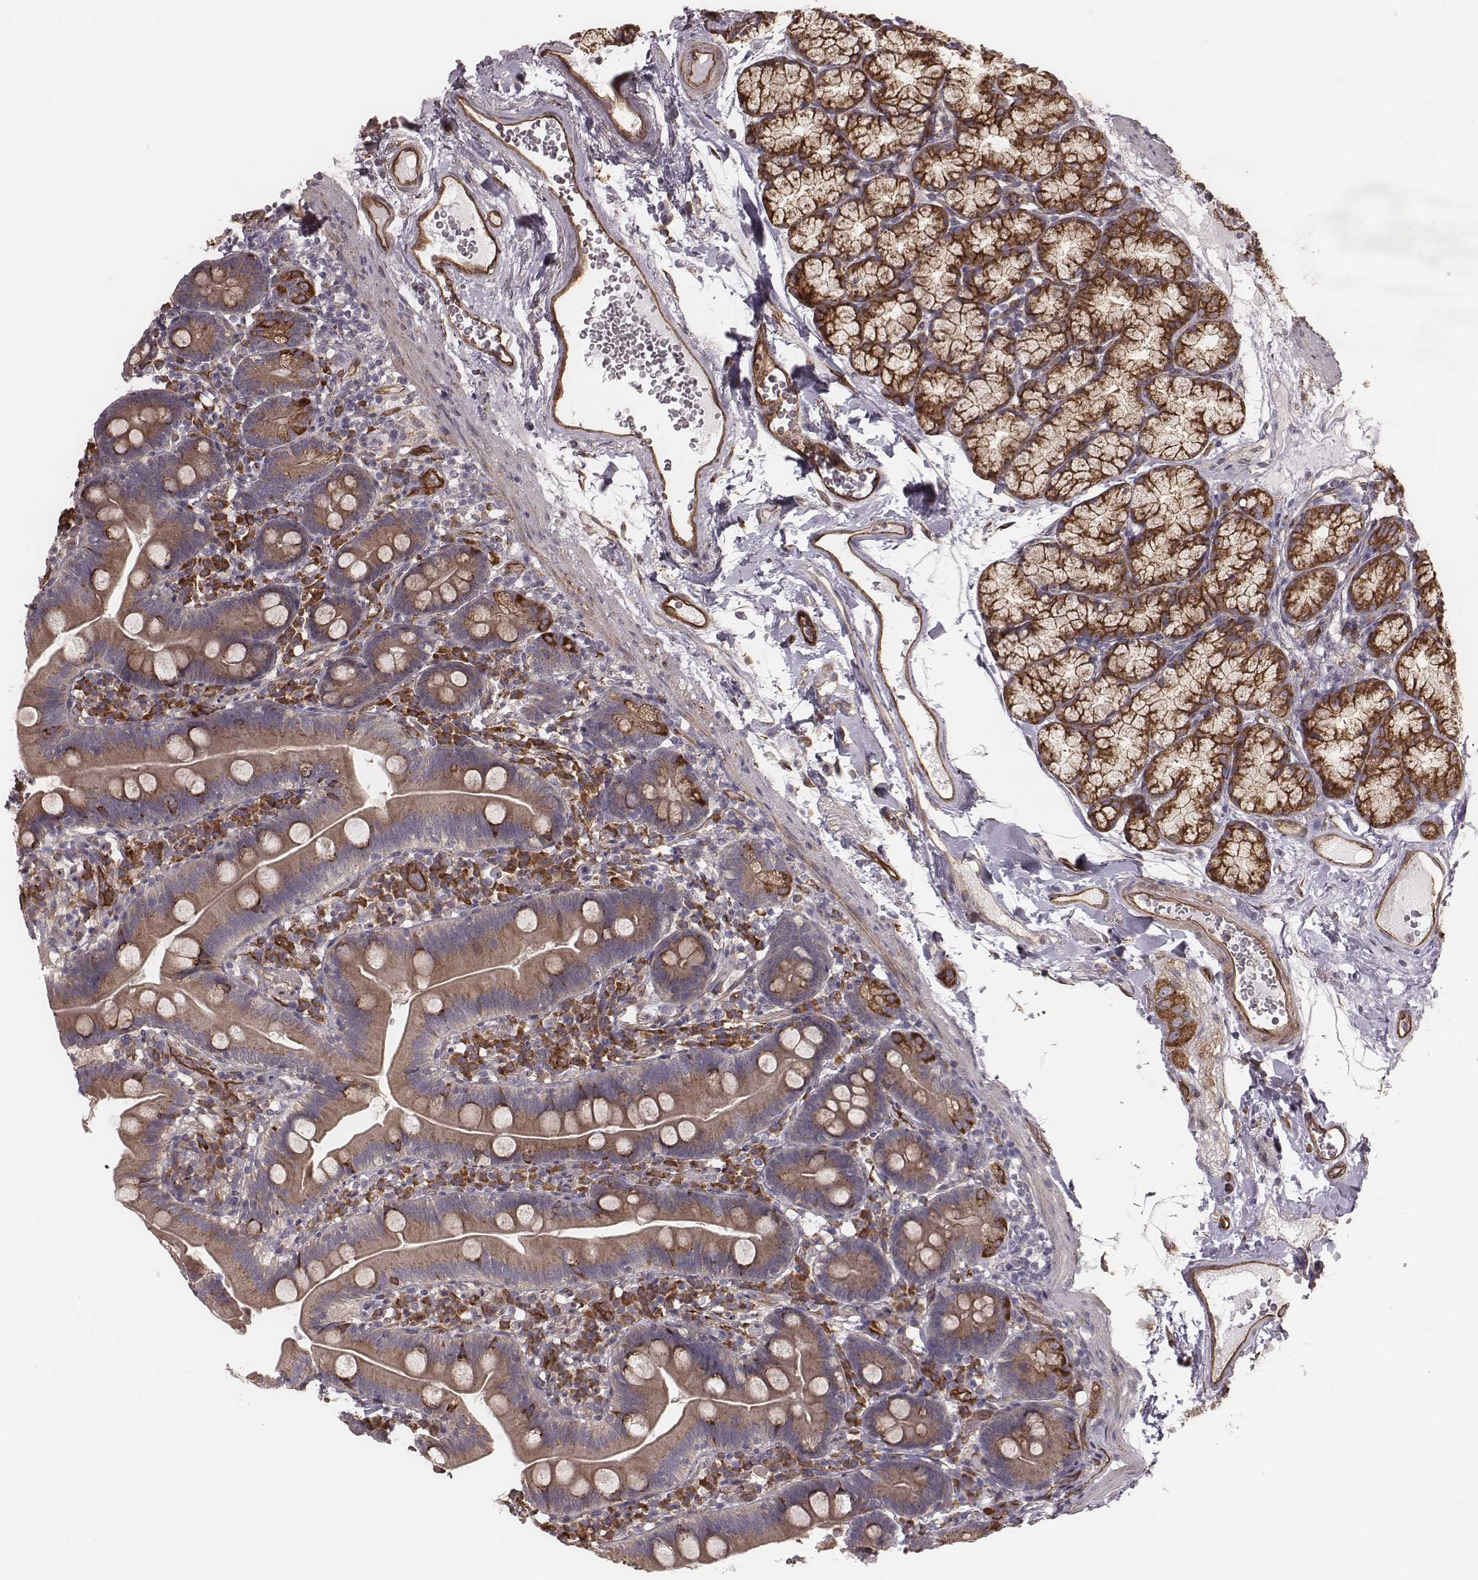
{"staining": {"intensity": "strong", "quantity": "25%-75%", "location": "cytoplasmic/membranous"}, "tissue": "duodenum", "cell_type": "Glandular cells", "image_type": "normal", "snomed": [{"axis": "morphology", "description": "Normal tissue, NOS"}, {"axis": "topography", "description": "Duodenum"}], "caption": "Duodenum stained for a protein (brown) displays strong cytoplasmic/membranous positive positivity in about 25%-75% of glandular cells.", "gene": "PALMD", "patient": {"sex": "female", "age": 67}}